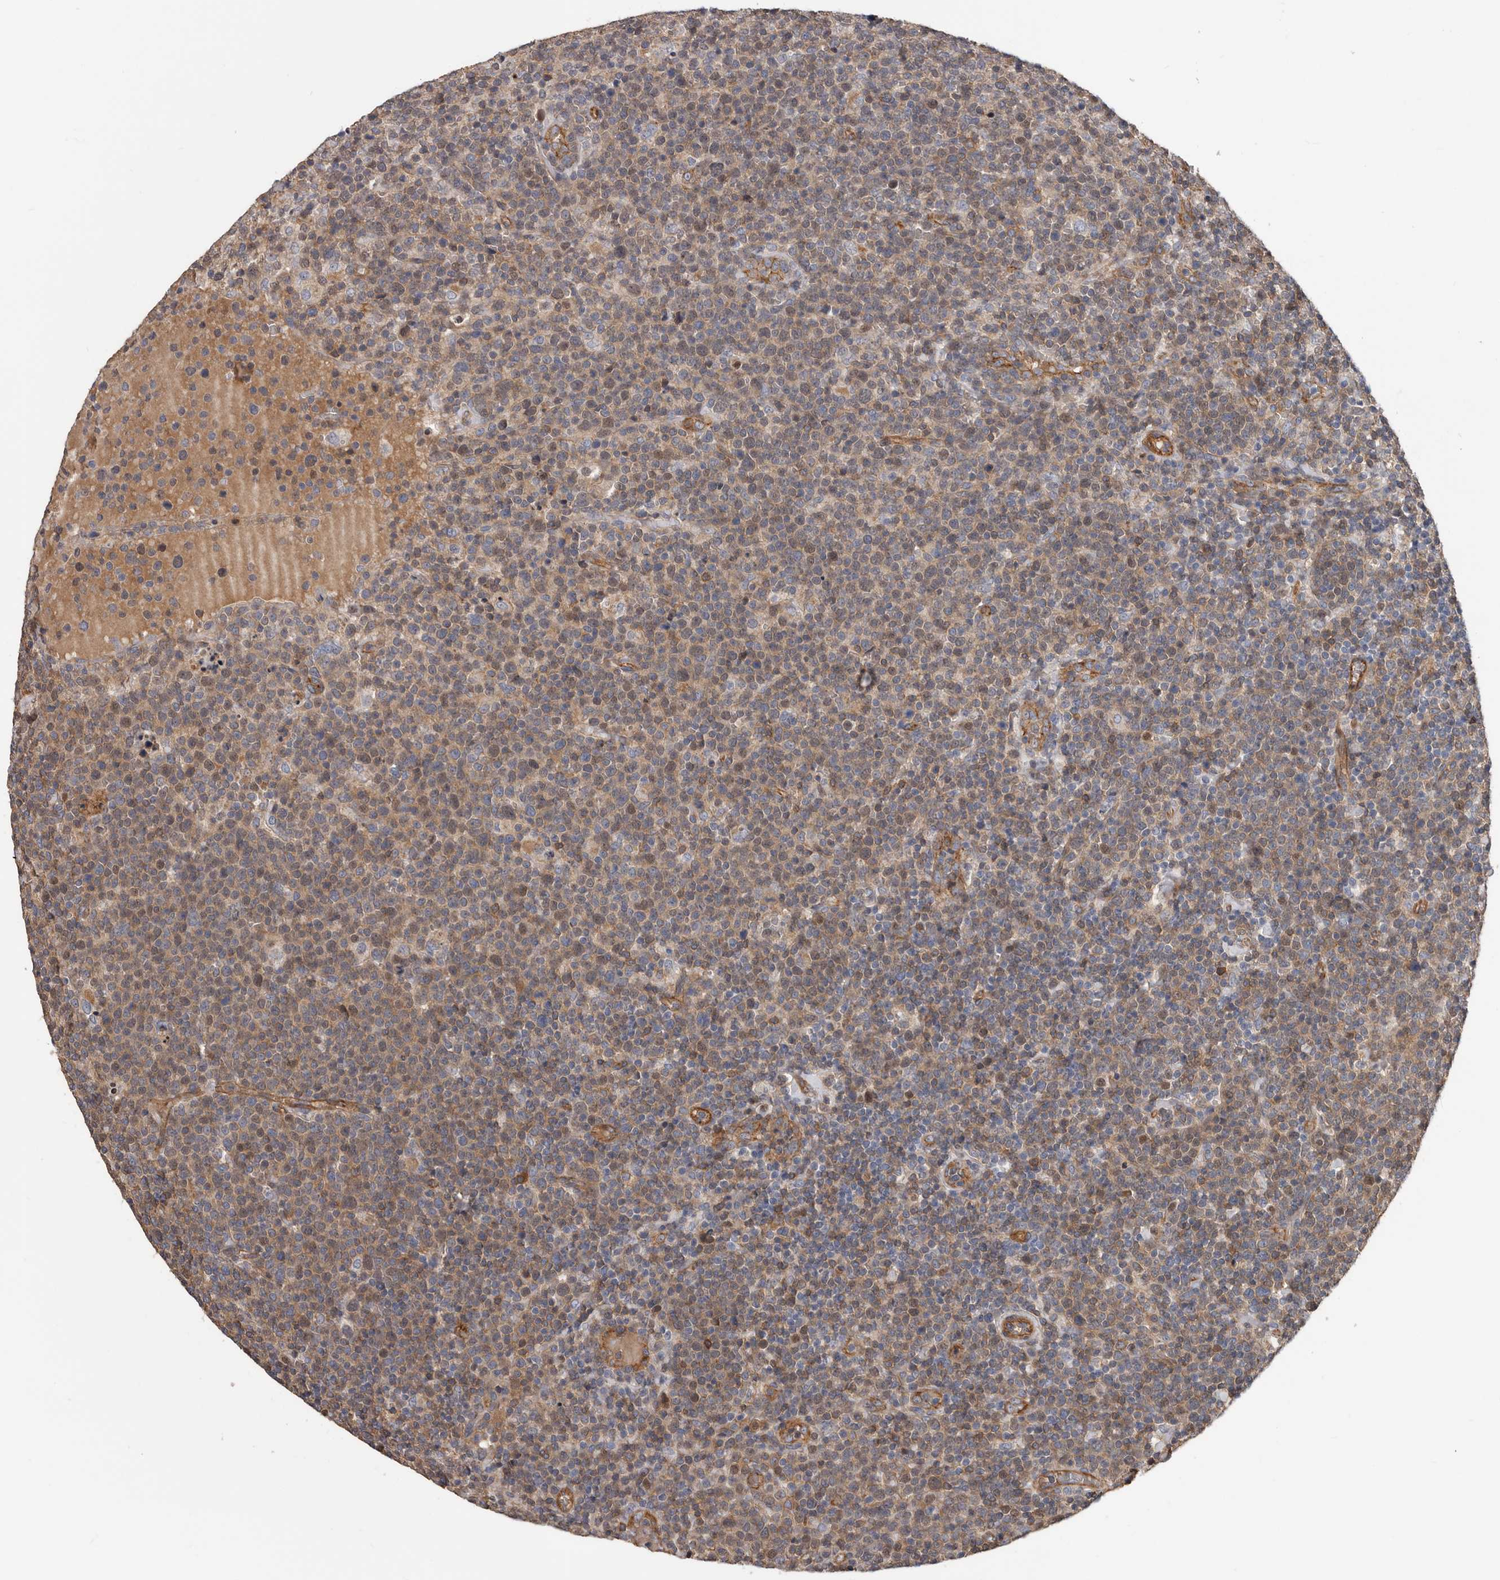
{"staining": {"intensity": "weak", "quantity": ">75%", "location": "cytoplasmic/membranous,nuclear"}, "tissue": "lymphoma", "cell_type": "Tumor cells", "image_type": "cancer", "snomed": [{"axis": "morphology", "description": "Malignant lymphoma, non-Hodgkin's type, High grade"}, {"axis": "topography", "description": "Lymph node"}], "caption": "High-power microscopy captured an immunohistochemistry (IHC) histopathology image of lymphoma, revealing weak cytoplasmic/membranous and nuclear positivity in about >75% of tumor cells.", "gene": "PNRC2", "patient": {"sex": "male", "age": 61}}